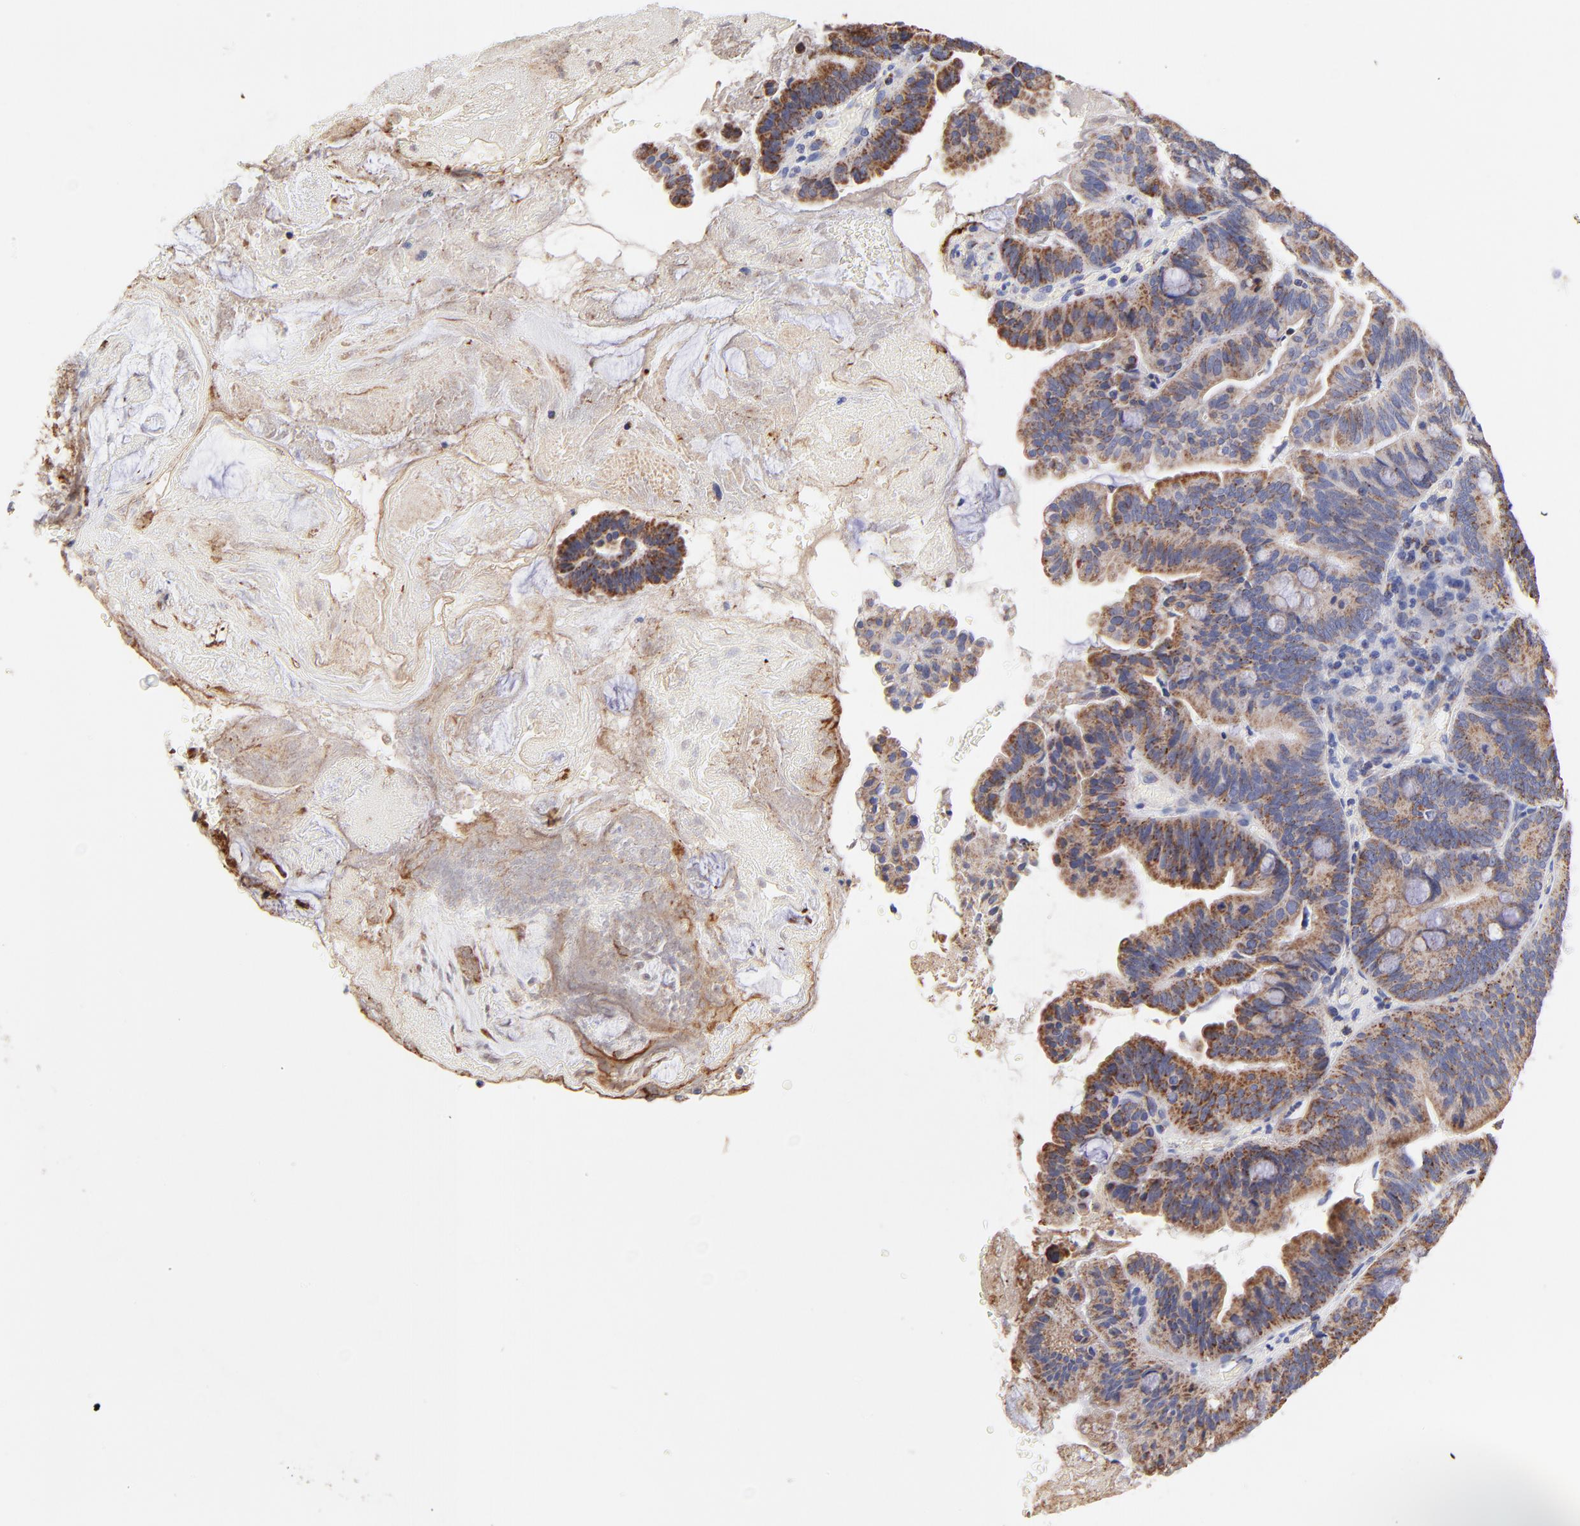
{"staining": {"intensity": "moderate", "quantity": ">75%", "location": "cytoplasmic/membranous"}, "tissue": "pancreatic cancer", "cell_type": "Tumor cells", "image_type": "cancer", "snomed": [{"axis": "morphology", "description": "Adenocarcinoma, NOS"}, {"axis": "topography", "description": "Pancreas"}], "caption": "Adenocarcinoma (pancreatic) stained for a protein (brown) demonstrates moderate cytoplasmic/membranous positive expression in about >75% of tumor cells.", "gene": "SSBP1", "patient": {"sex": "male", "age": 82}}